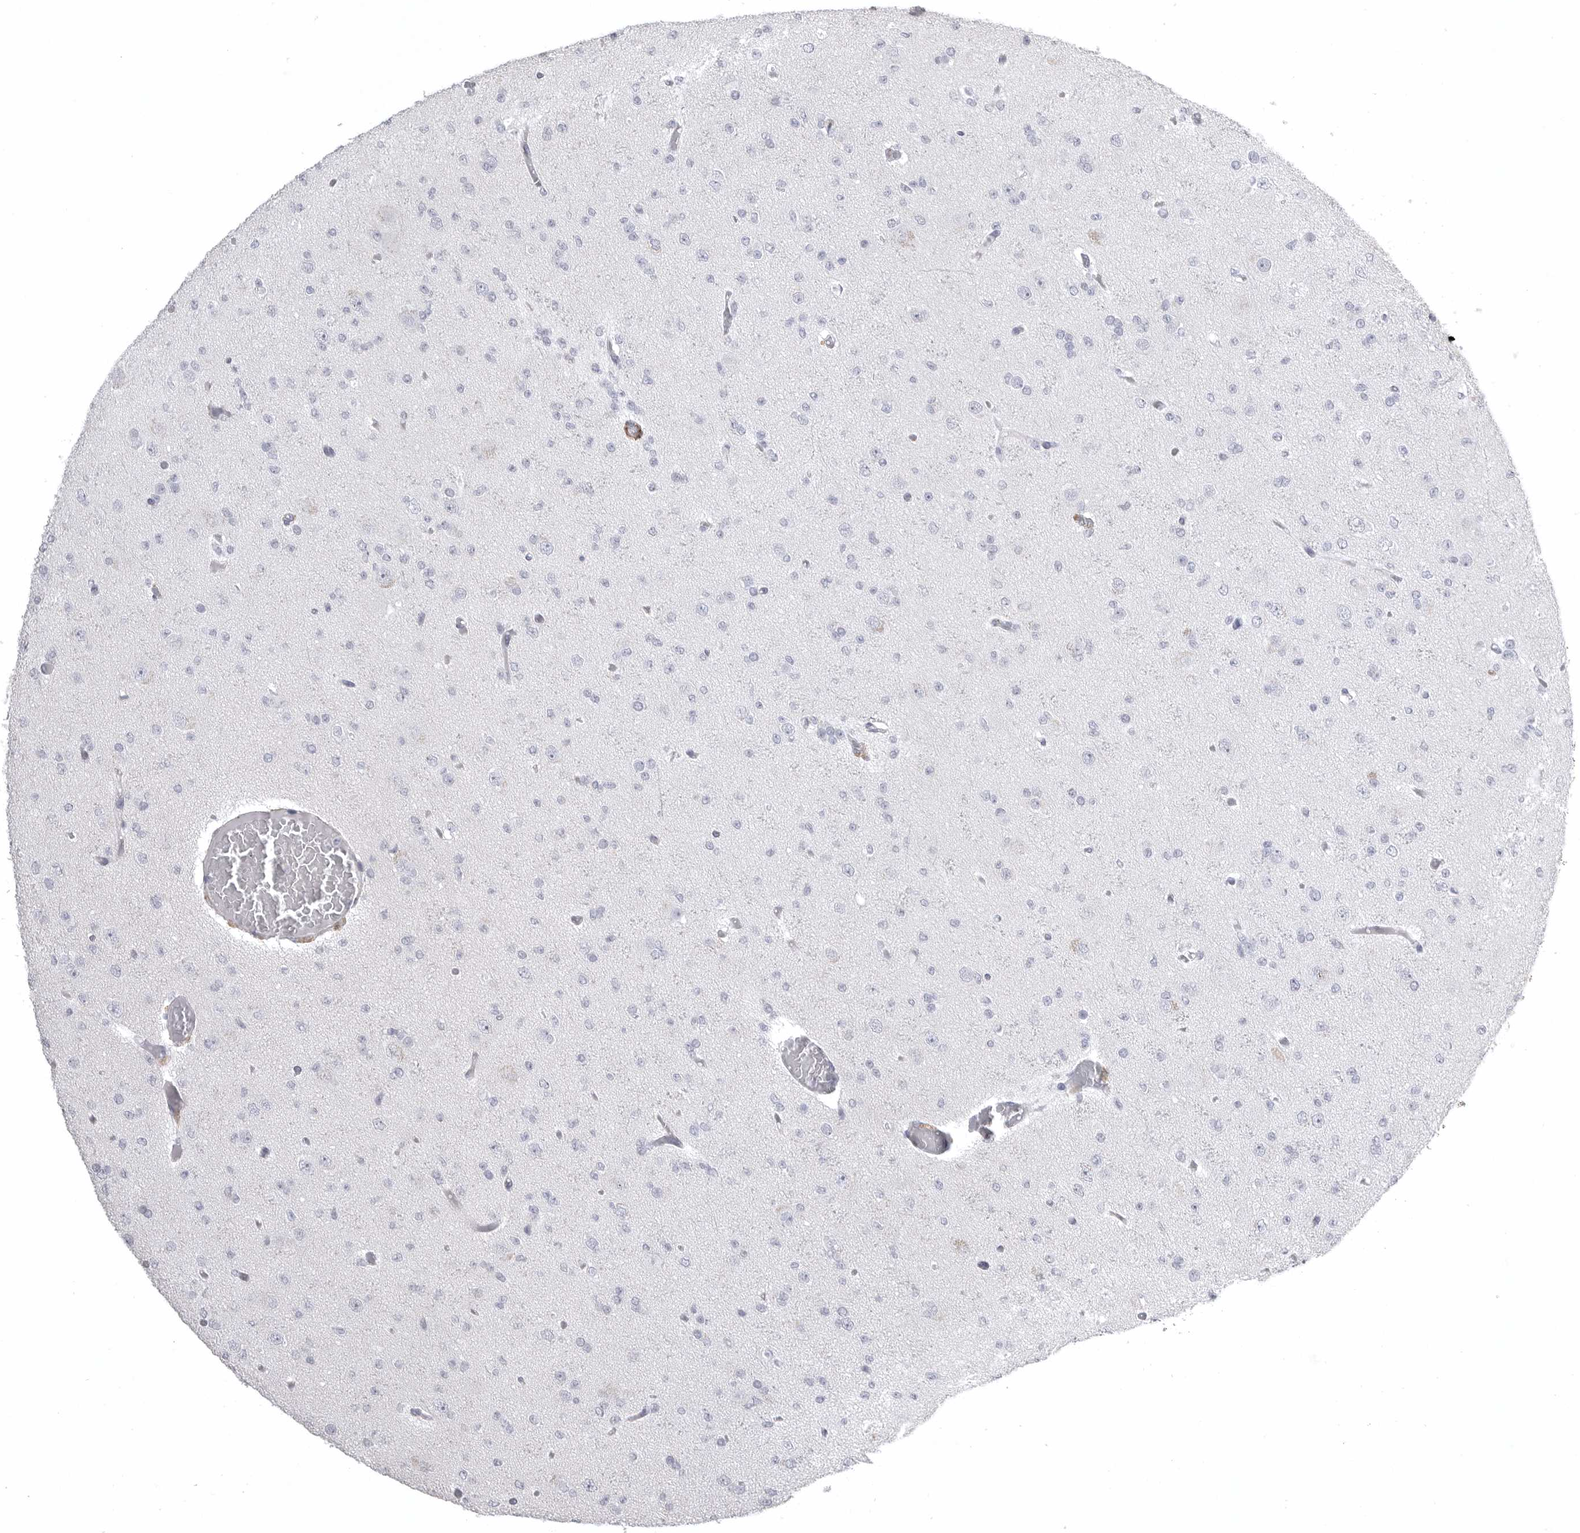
{"staining": {"intensity": "negative", "quantity": "none", "location": "none"}, "tissue": "glioma", "cell_type": "Tumor cells", "image_type": "cancer", "snomed": [{"axis": "morphology", "description": "Glioma, malignant, Low grade"}, {"axis": "topography", "description": "Brain"}], "caption": "Immunohistochemistry of human malignant glioma (low-grade) demonstrates no staining in tumor cells. (DAB immunohistochemistry, high magnification).", "gene": "AOC3", "patient": {"sex": "female", "age": 22}}